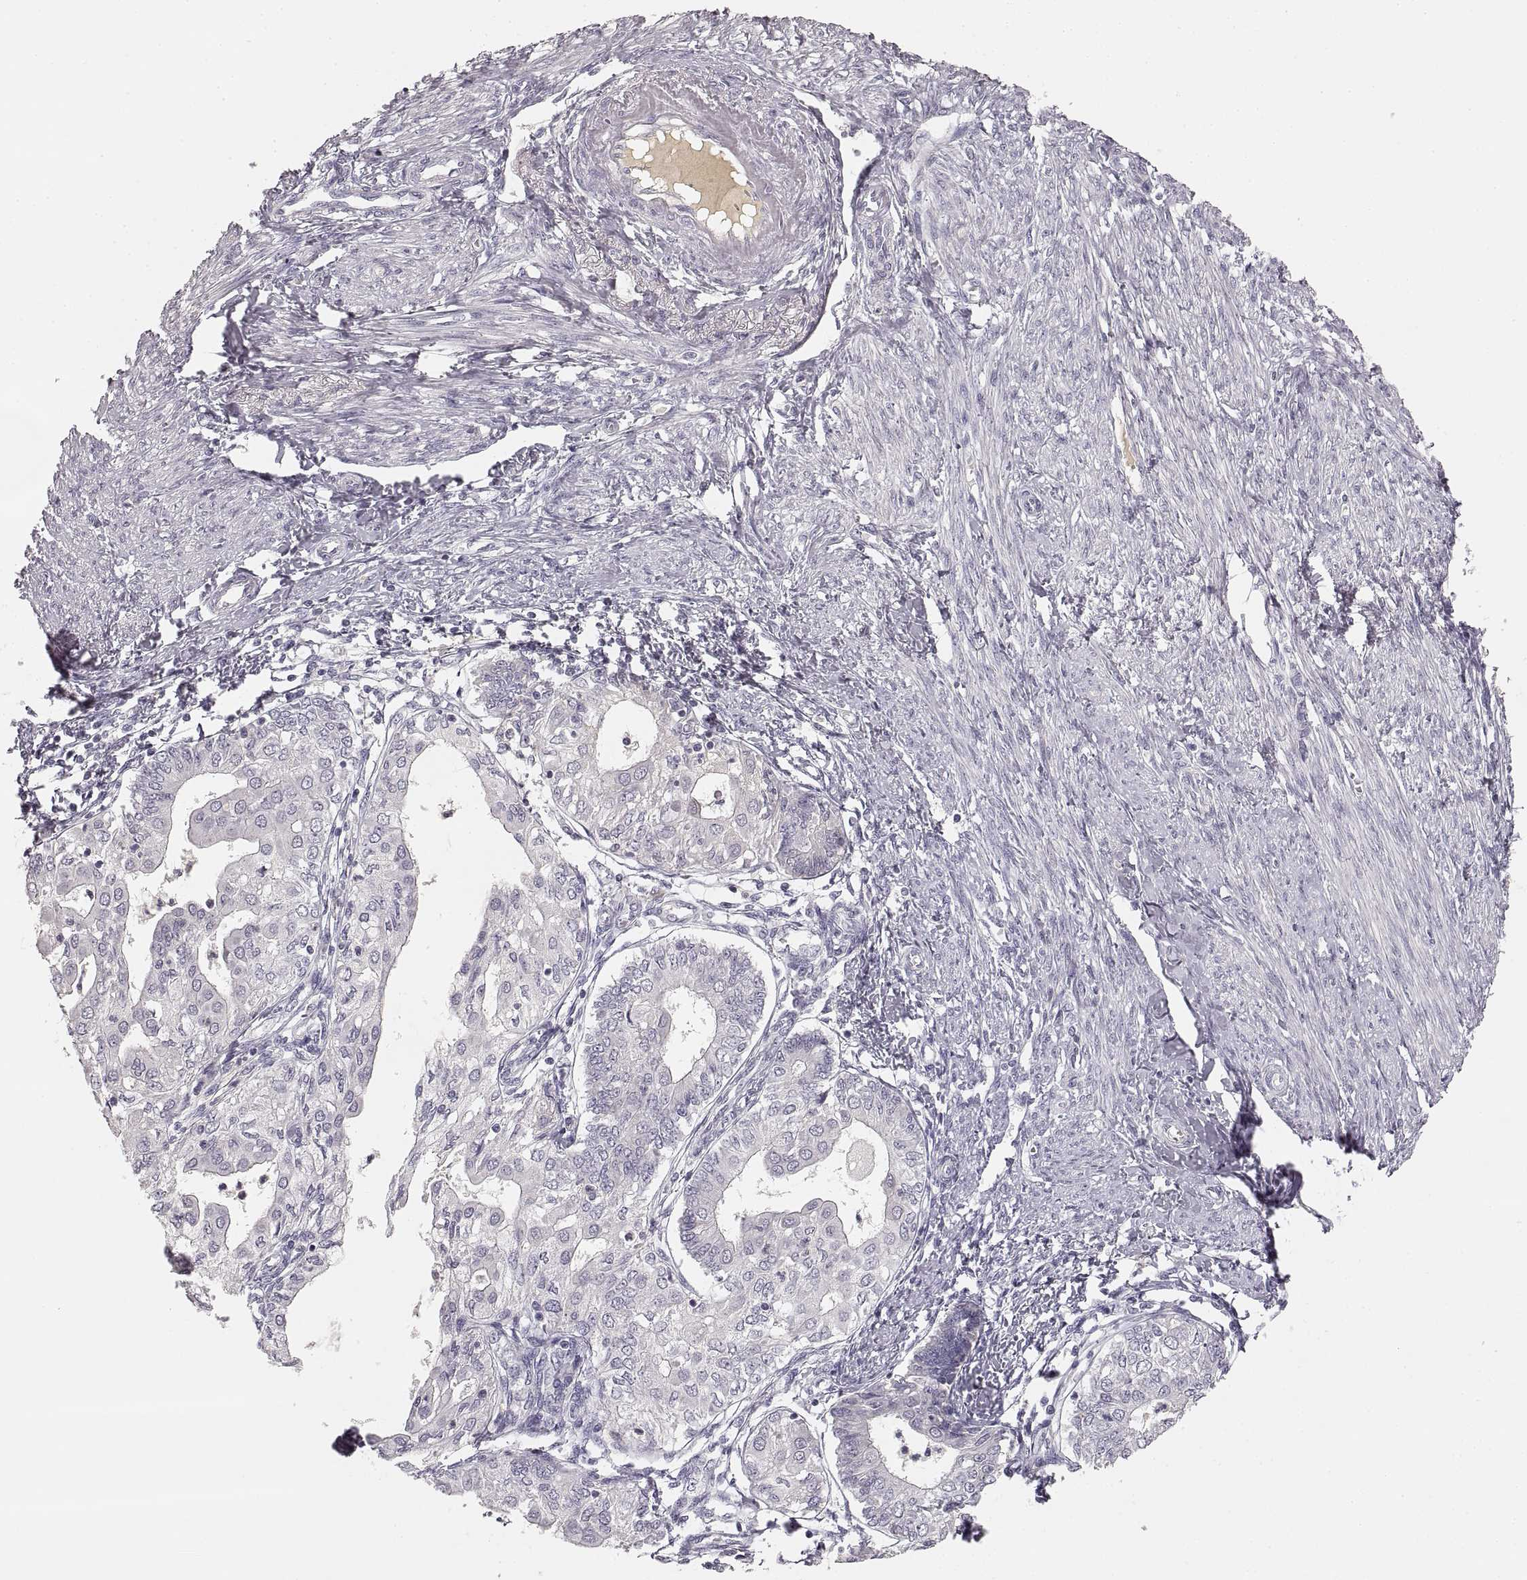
{"staining": {"intensity": "negative", "quantity": "none", "location": "none"}, "tissue": "endometrial cancer", "cell_type": "Tumor cells", "image_type": "cancer", "snomed": [{"axis": "morphology", "description": "Adenocarcinoma, NOS"}, {"axis": "topography", "description": "Endometrium"}], "caption": "Protein analysis of endometrial cancer exhibits no significant expression in tumor cells.", "gene": "RUNDC3A", "patient": {"sex": "female", "age": 68}}